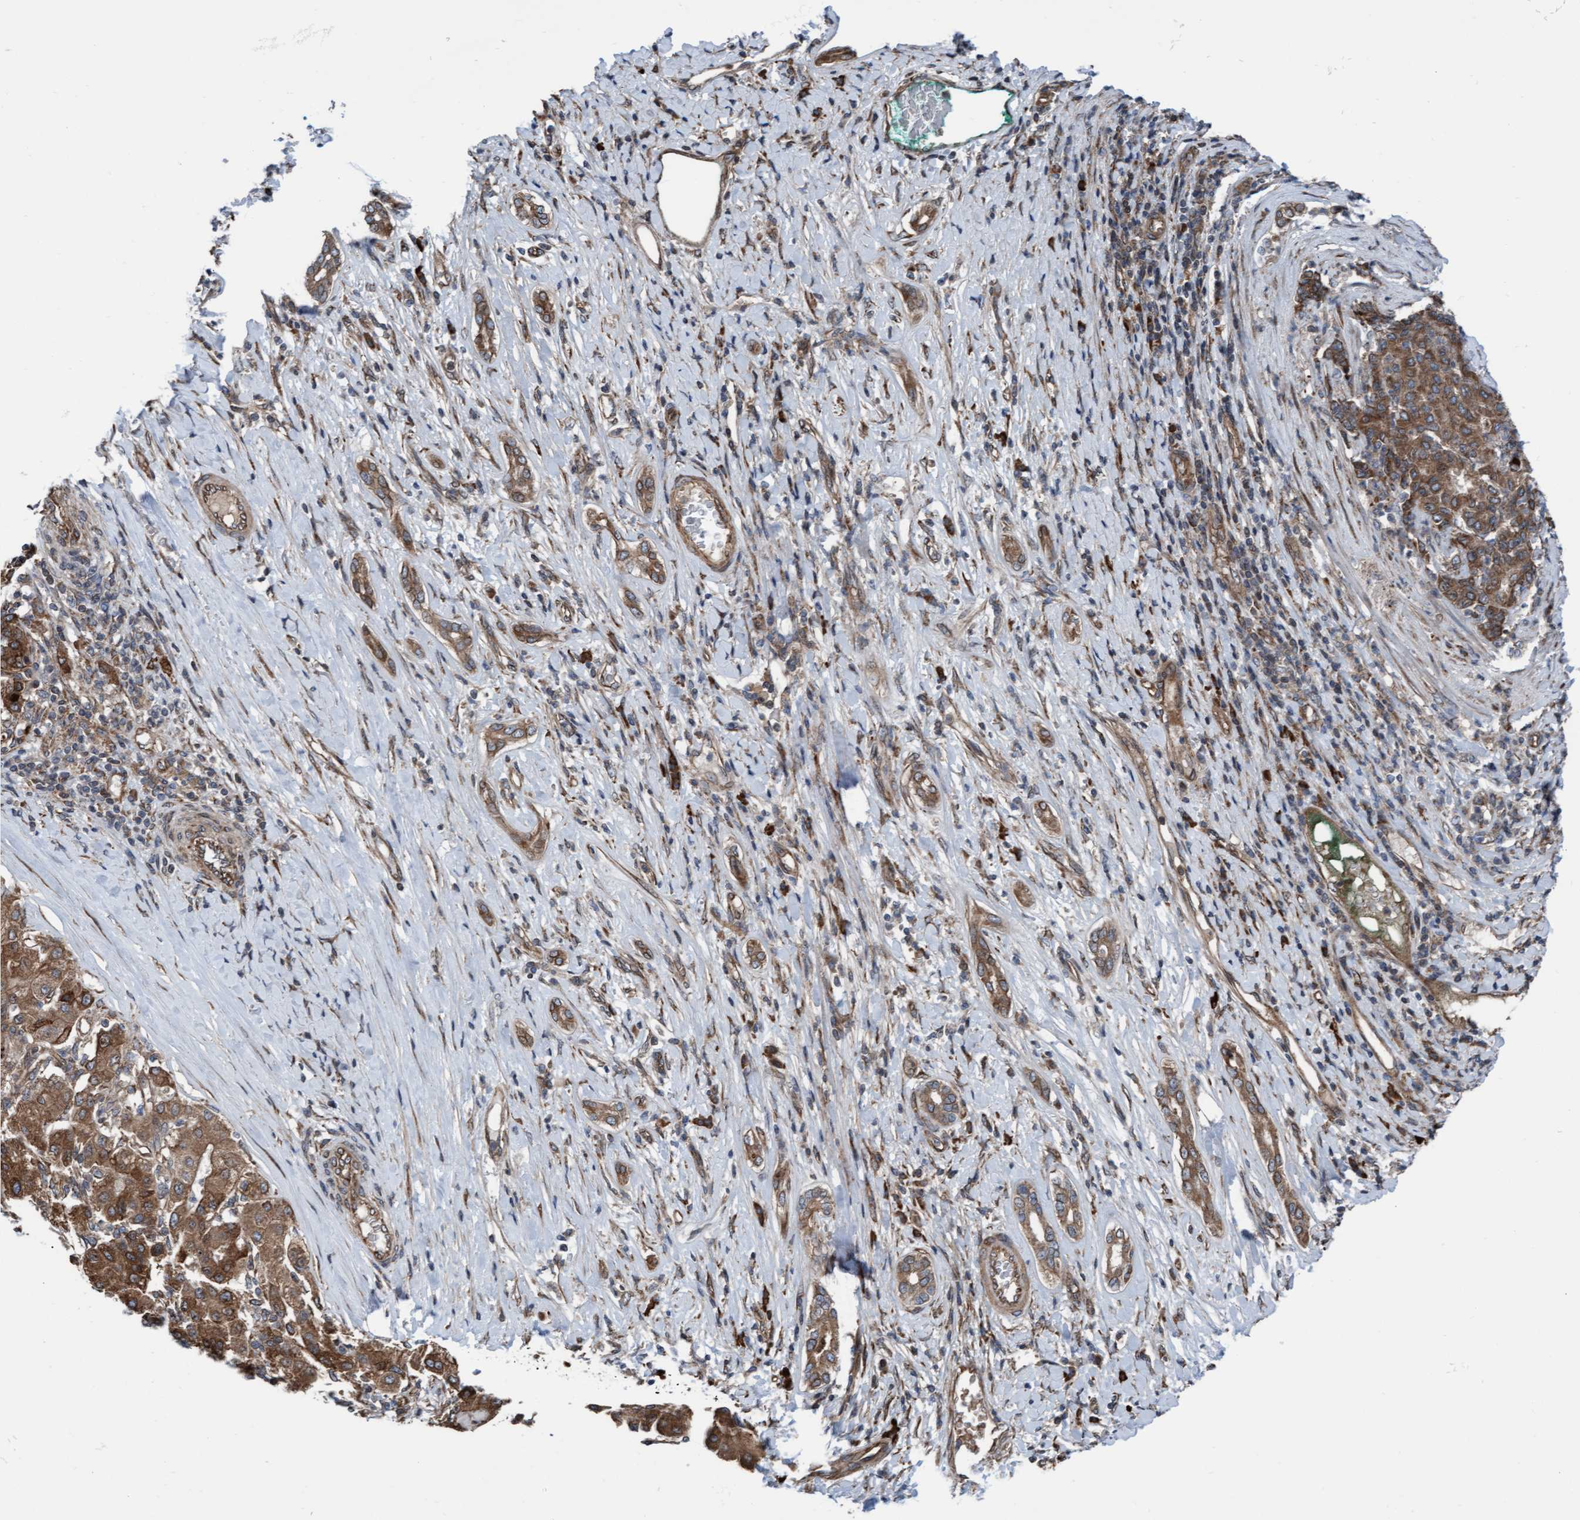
{"staining": {"intensity": "moderate", "quantity": ">75%", "location": "cytoplasmic/membranous"}, "tissue": "liver cancer", "cell_type": "Tumor cells", "image_type": "cancer", "snomed": [{"axis": "morphology", "description": "Carcinoma, Hepatocellular, NOS"}, {"axis": "topography", "description": "Liver"}], "caption": "Immunohistochemistry (IHC) of human liver cancer (hepatocellular carcinoma) displays medium levels of moderate cytoplasmic/membranous staining in about >75% of tumor cells. (brown staining indicates protein expression, while blue staining denotes nuclei).", "gene": "RAP1GAP2", "patient": {"sex": "male", "age": 65}}